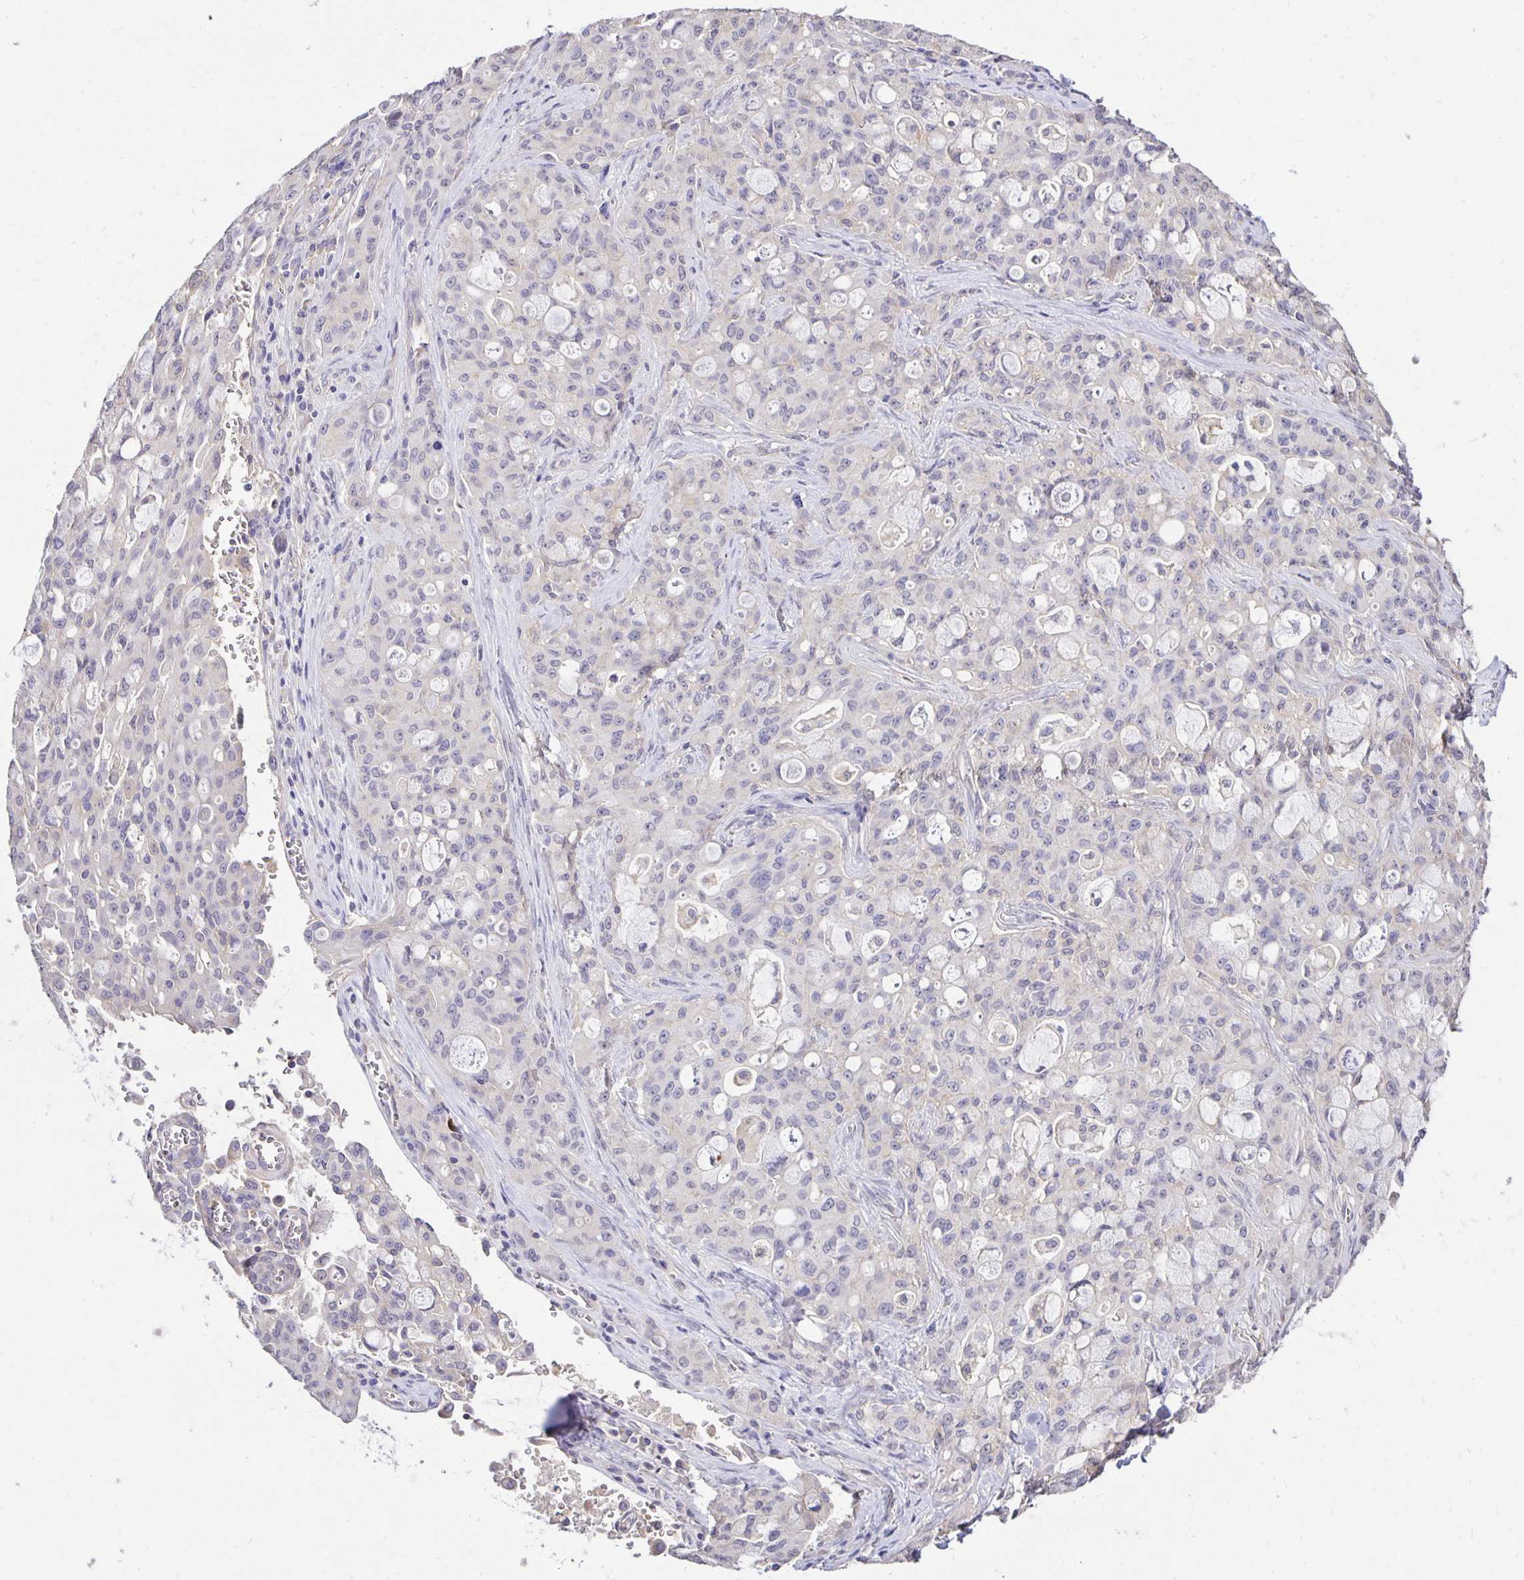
{"staining": {"intensity": "negative", "quantity": "none", "location": "none"}, "tissue": "lung cancer", "cell_type": "Tumor cells", "image_type": "cancer", "snomed": [{"axis": "morphology", "description": "Adenocarcinoma, NOS"}, {"axis": "topography", "description": "Lung"}], "caption": "IHC of lung cancer (adenocarcinoma) shows no staining in tumor cells.", "gene": "PNPLA3", "patient": {"sex": "female", "age": 44}}